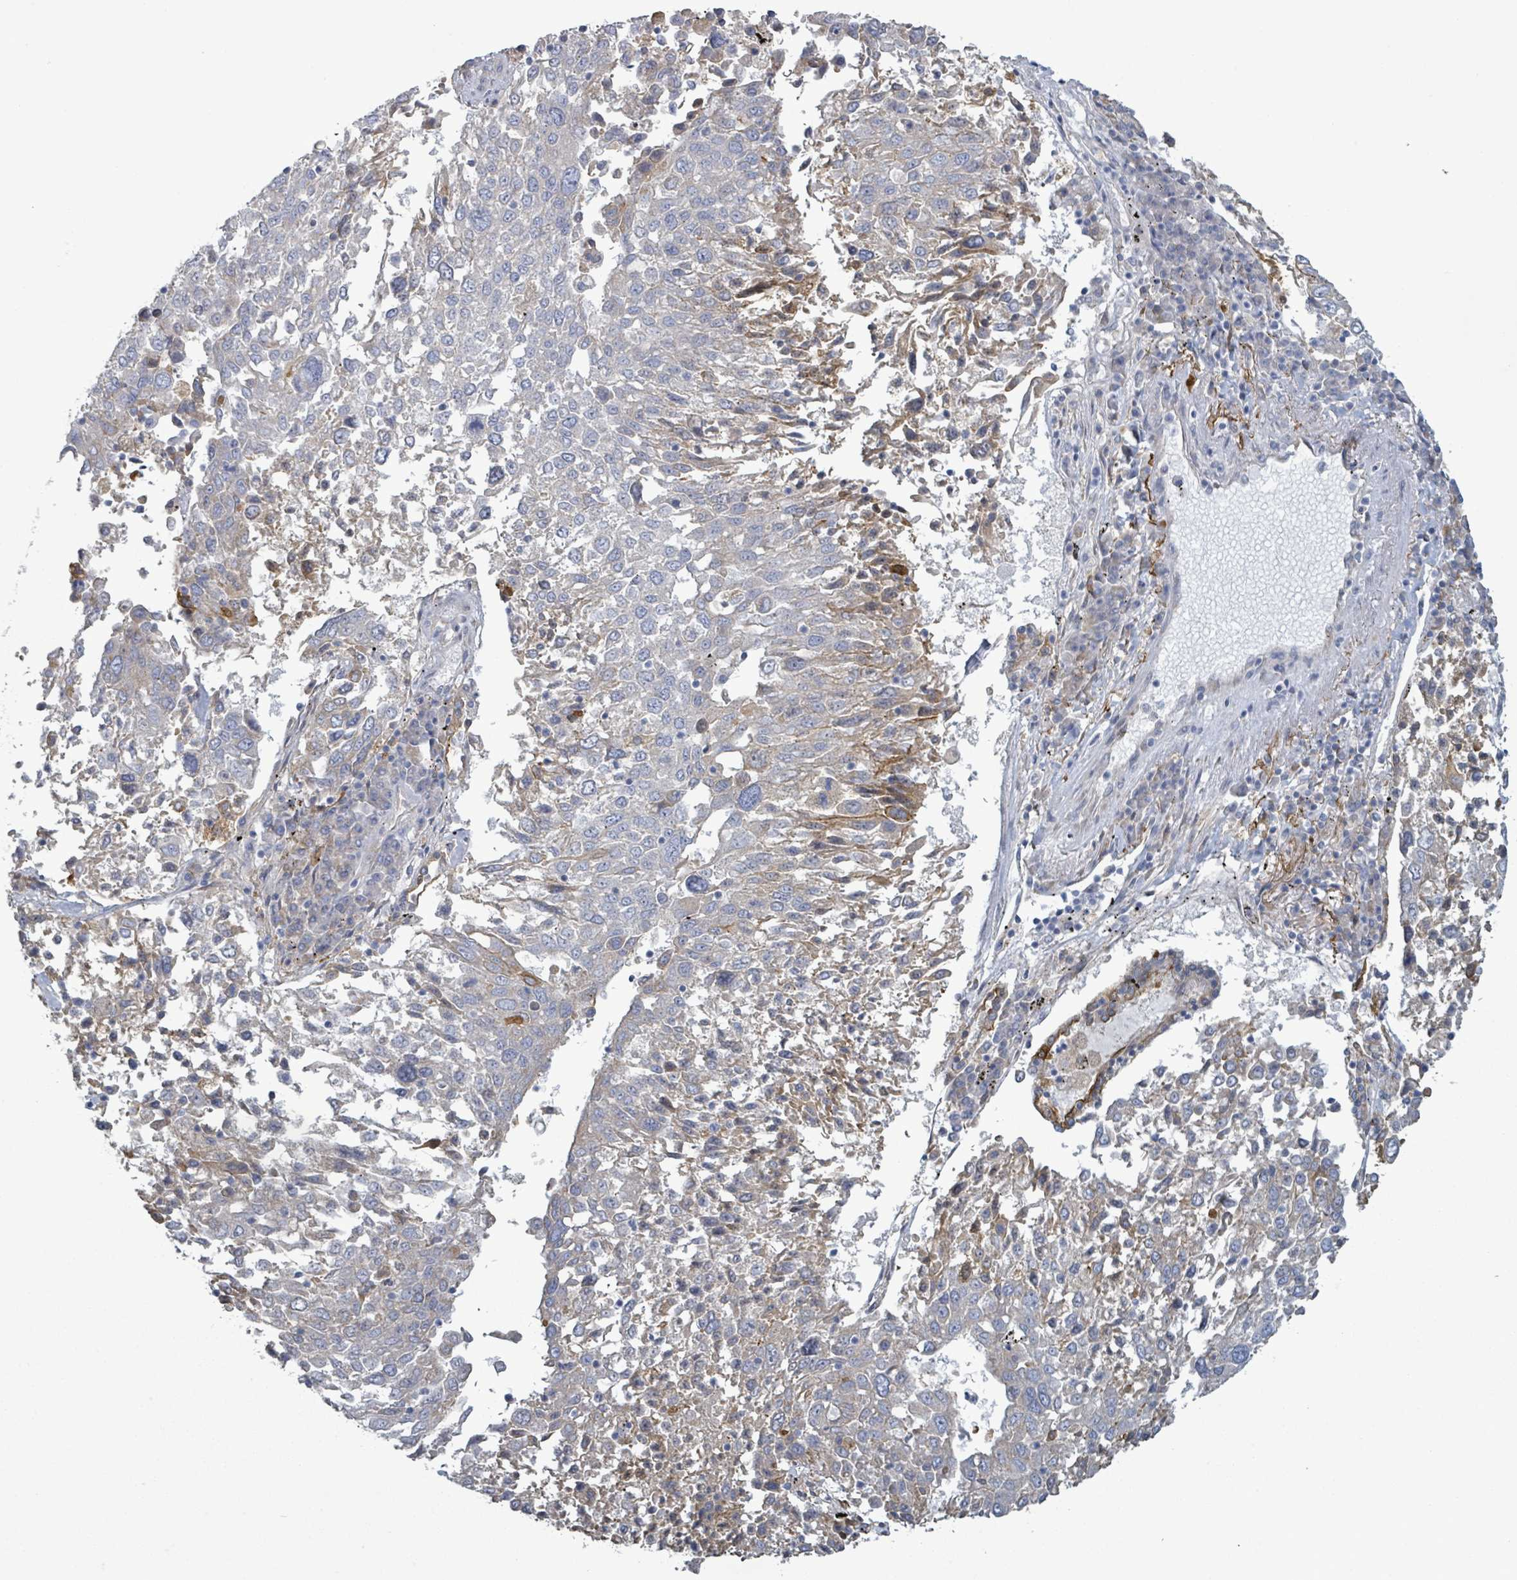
{"staining": {"intensity": "moderate", "quantity": "<25%", "location": "cytoplasmic/membranous"}, "tissue": "lung cancer", "cell_type": "Tumor cells", "image_type": "cancer", "snomed": [{"axis": "morphology", "description": "Squamous cell carcinoma, NOS"}, {"axis": "topography", "description": "Lung"}], "caption": "Lung squamous cell carcinoma stained for a protein shows moderate cytoplasmic/membranous positivity in tumor cells. Ihc stains the protein in brown and the nuclei are stained blue.", "gene": "COL13A1", "patient": {"sex": "male", "age": 65}}